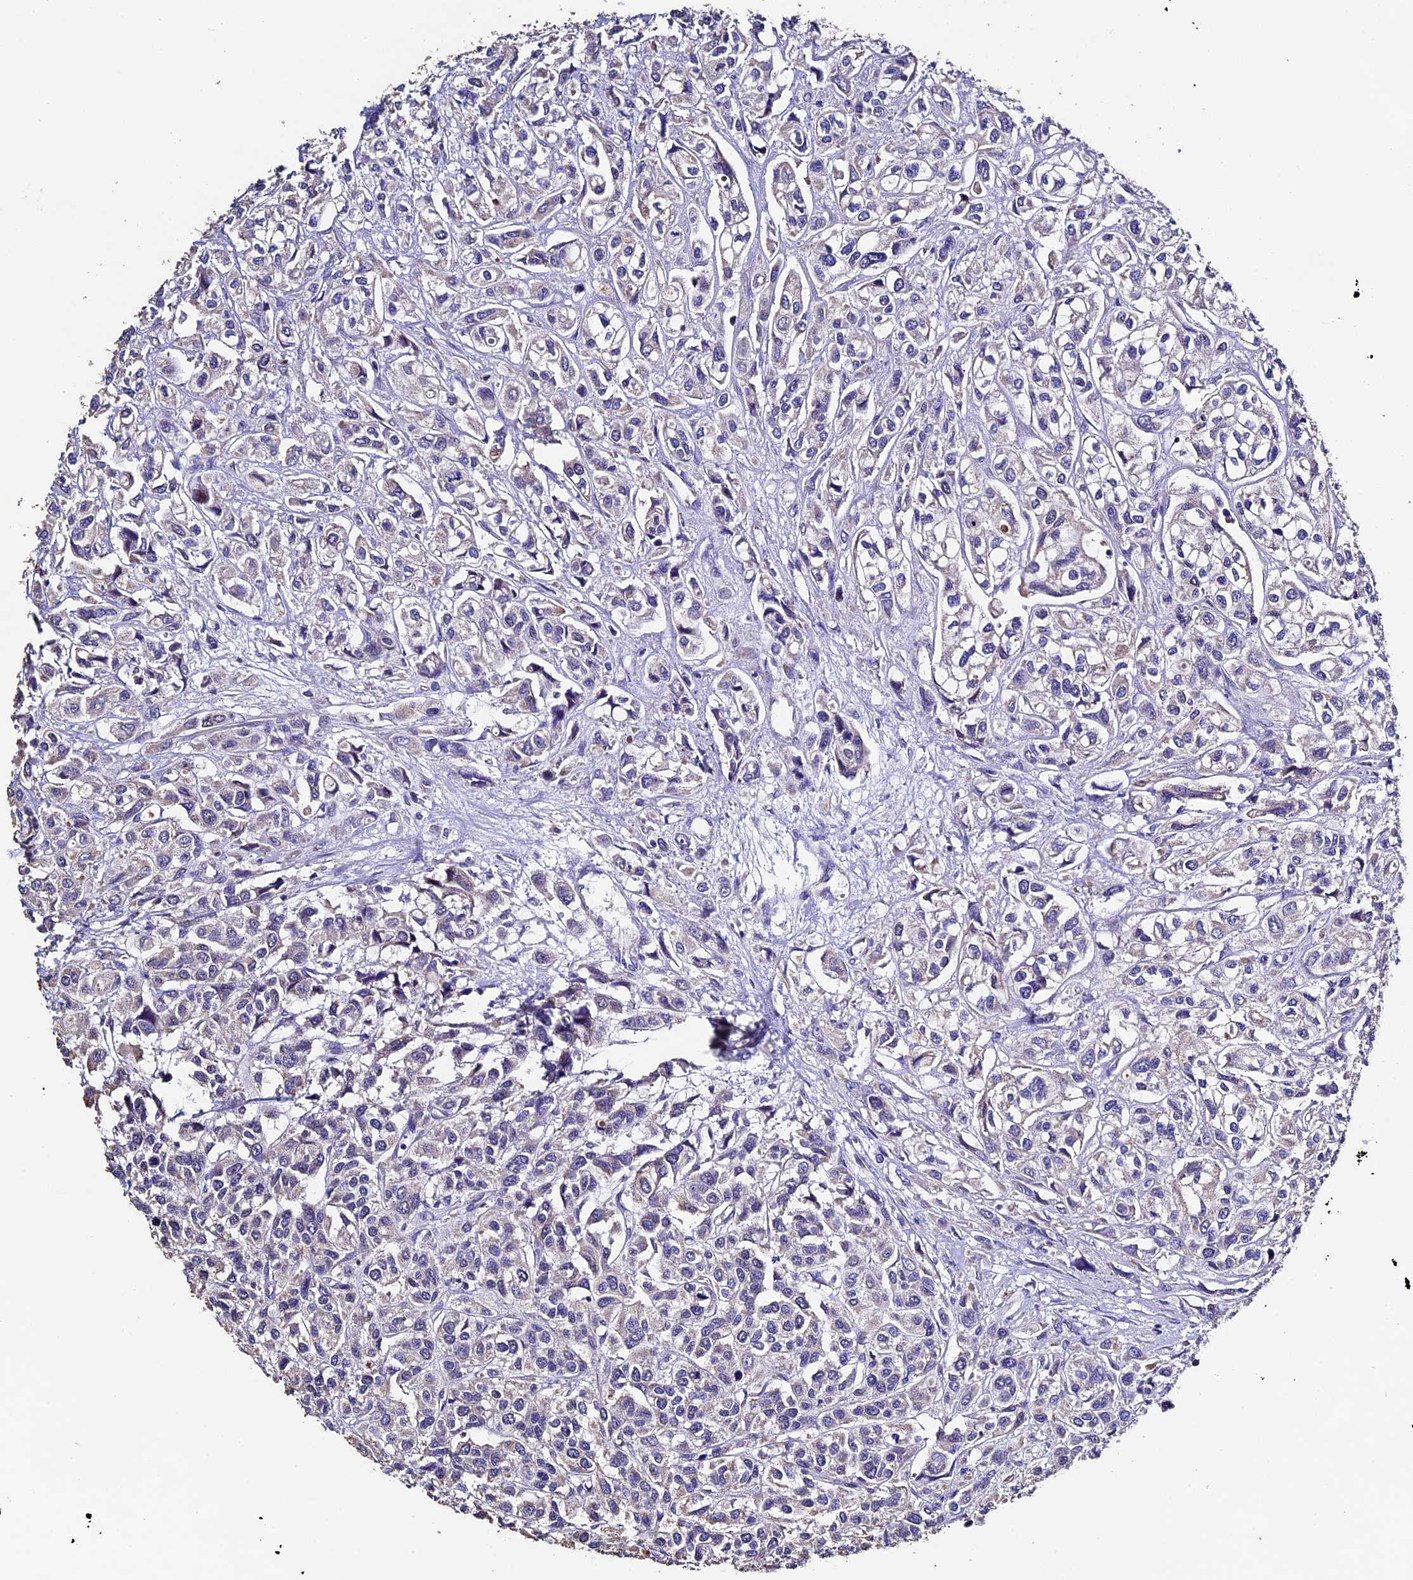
{"staining": {"intensity": "weak", "quantity": "<25%", "location": "cytoplasmic/membranous"}, "tissue": "urothelial cancer", "cell_type": "Tumor cells", "image_type": "cancer", "snomed": [{"axis": "morphology", "description": "Urothelial carcinoma, High grade"}, {"axis": "topography", "description": "Urinary bladder"}], "caption": "Protein analysis of urothelial cancer exhibits no significant positivity in tumor cells.", "gene": "FBXW9", "patient": {"sex": "male", "age": 67}}